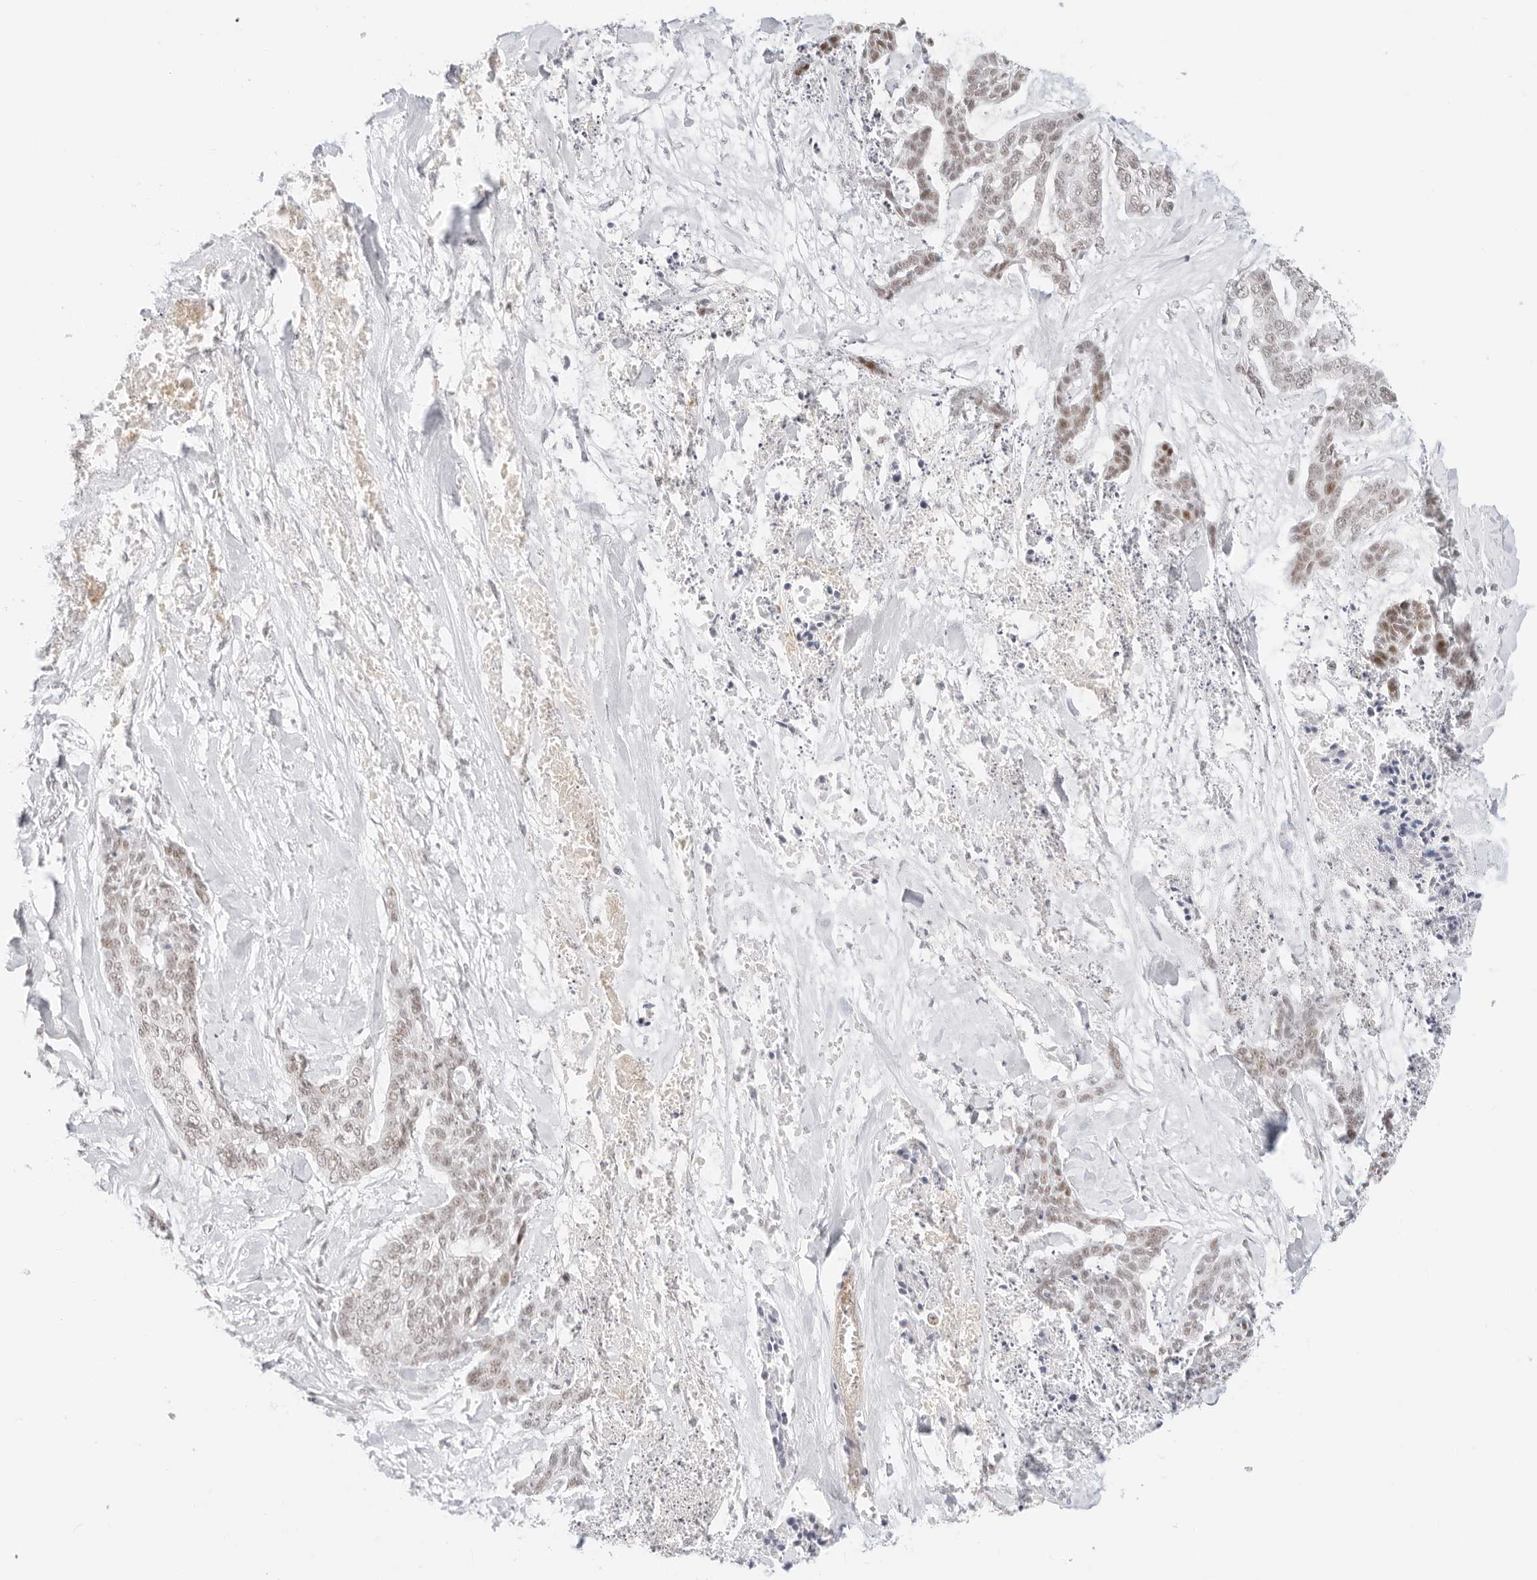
{"staining": {"intensity": "weak", "quantity": "<25%", "location": "nuclear"}, "tissue": "skin cancer", "cell_type": "Tumor cells", "image_type": "cancer", "snomed": [{"axis": "morphology", "description": "Basal cell carcinoma"}, {"axis": "topography", "description": "Skin"}], "caption": "DAB (3,3'-diaminobenzidine) immunohistochemical staining of human skin cancer (basal cell carcinoma) exhibits no significant expression in tumor cells.", "gene": "ITGA6", "patient": {"sex": "female", "age": 64}}